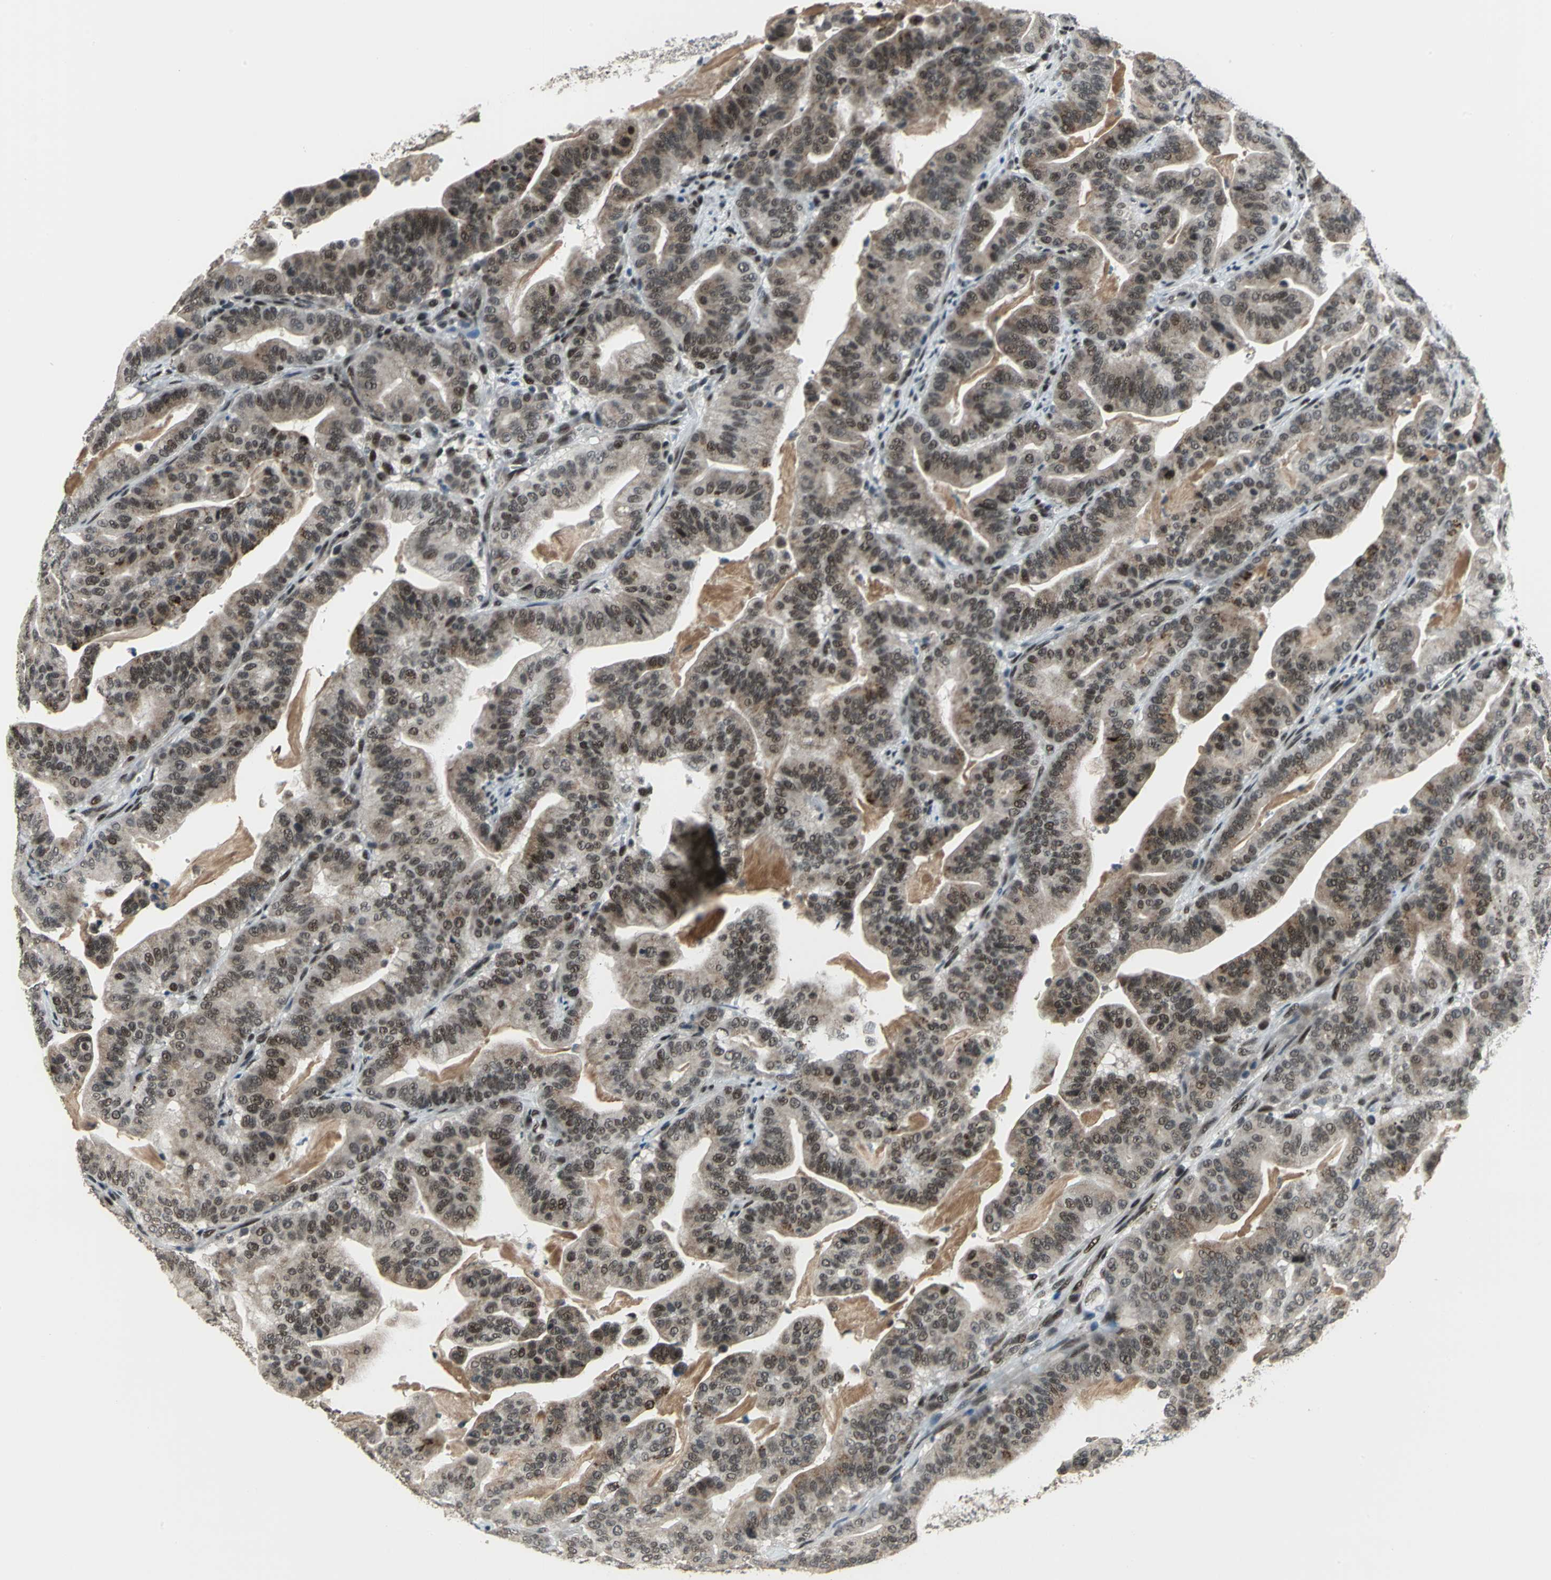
{"staining": {"intensity": "weak", "quantity": ">75%", "location": "cytoplasmic/membranous,nuclear"}, "tissue": "pancreatic cancer", "cell_type": "Tumor cells", "image_type": "cancer", "snomed": [{"axis": "morphology", "description": "Adenocarcinoma, NOS"}, {"axis": "topography", "description": "Pancreas"}], "caption": "Immunohistochemistry (DAB (3,3'-diaminobenzidine)) staining of pancreatic cancer demonstrates weak cytoplasmic/membranous and nuclear protein expression in approximately >75% of tumor cells.", "gene": "ELF2", "patient": {"sex": "male", "age": 63}}